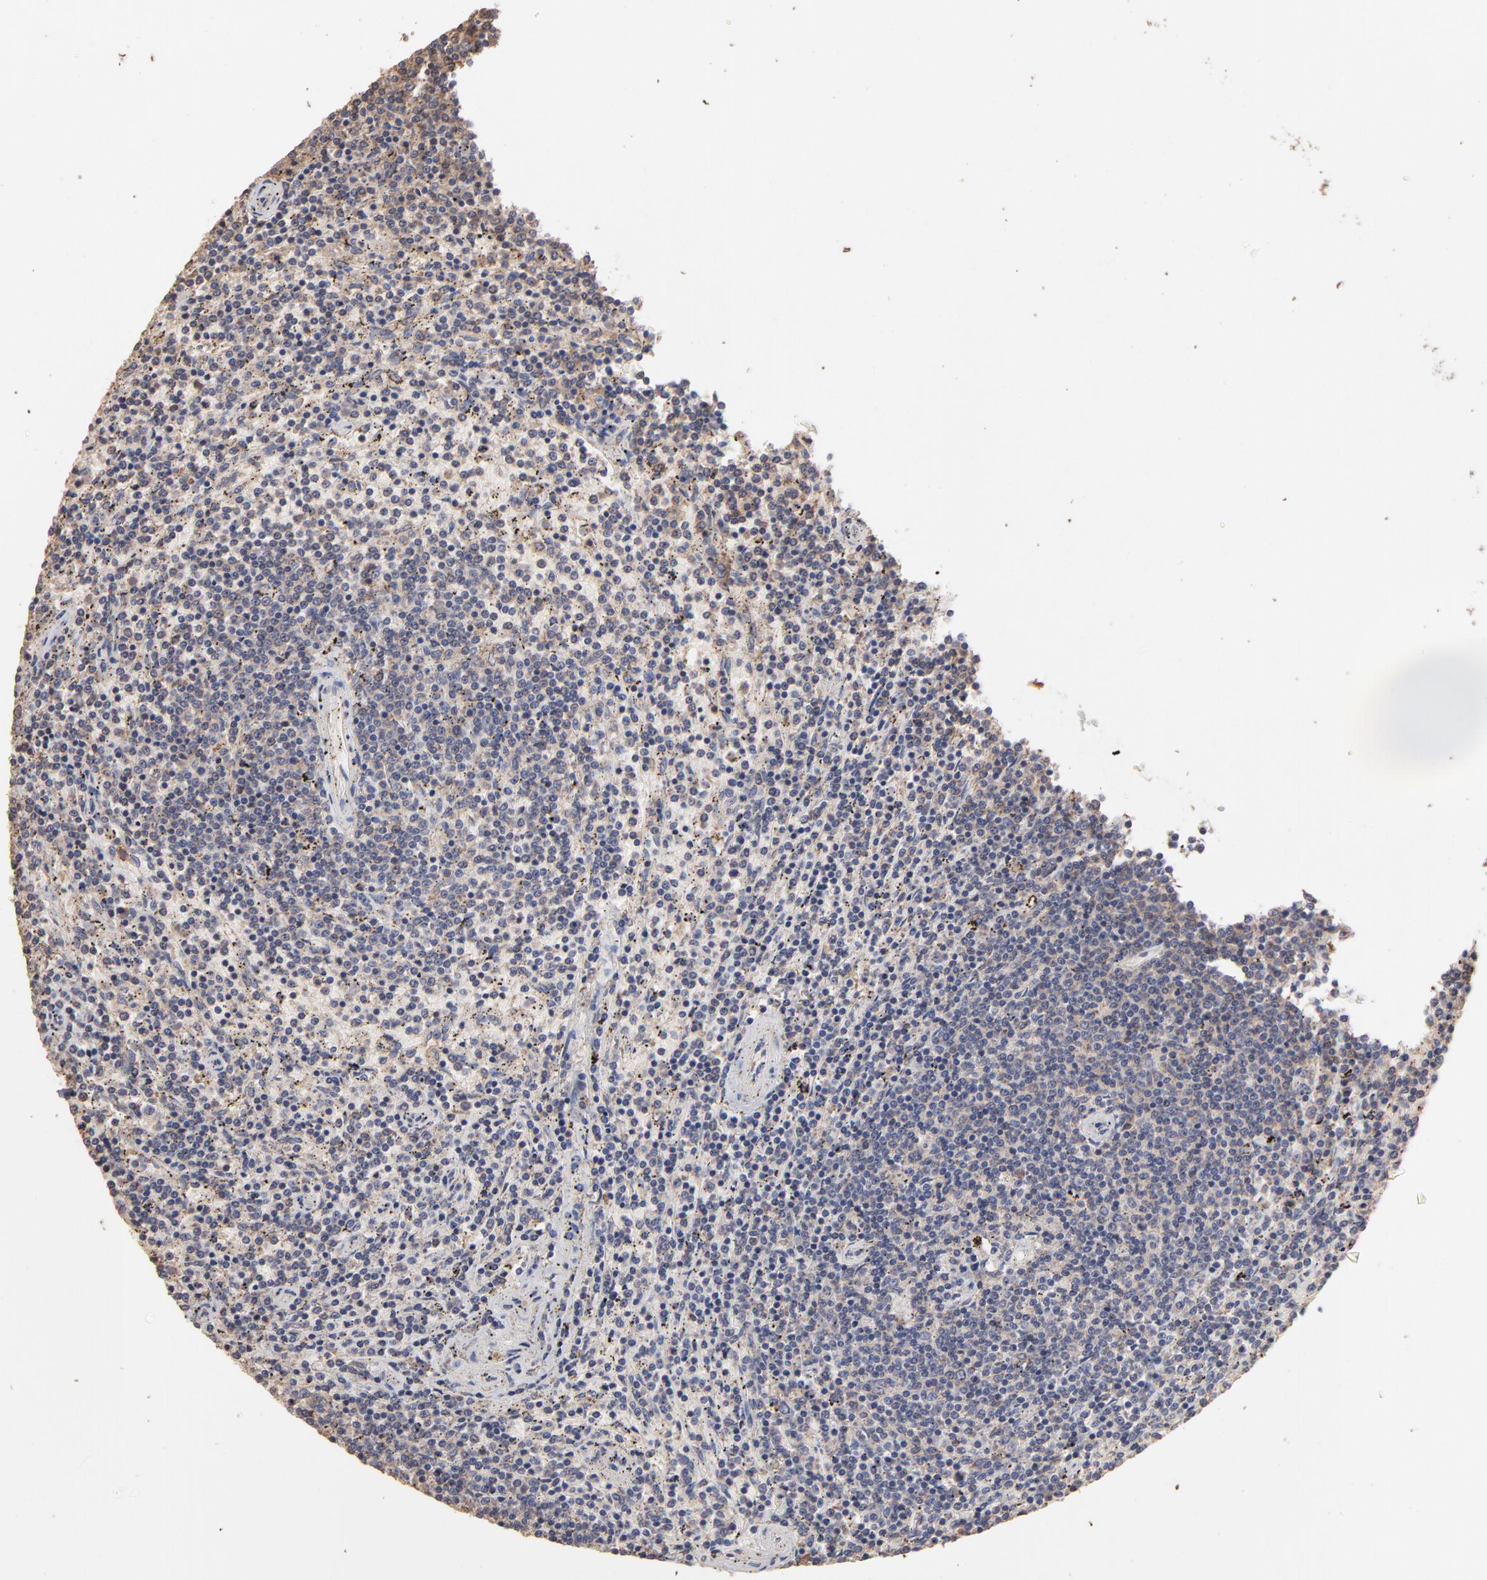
{"staining": {"intensity": "weak", "quantity": "25%-75%", "location": "cytoplasmic/membranous"}, "tissue": "lymphoma", "cell_type": "Tumor cells", "image_type": "cancer", "snomed": [{"axis": "morphology", "description": "Malignant lymphoma, non-Hodgkin's type, Low grade"}, {"axis": "topography", "description": "Spleen"}], "caption": "This is an image of immunohistochemistry (IHC) staining of malignant lymphoma, non-Hodgkin's type (low-grade), which shows weak positivity in the cytoplasmic/membranous of tumor cells.", "gene": "TANGO2", "patient": {"sex": "female", "age": 50}}